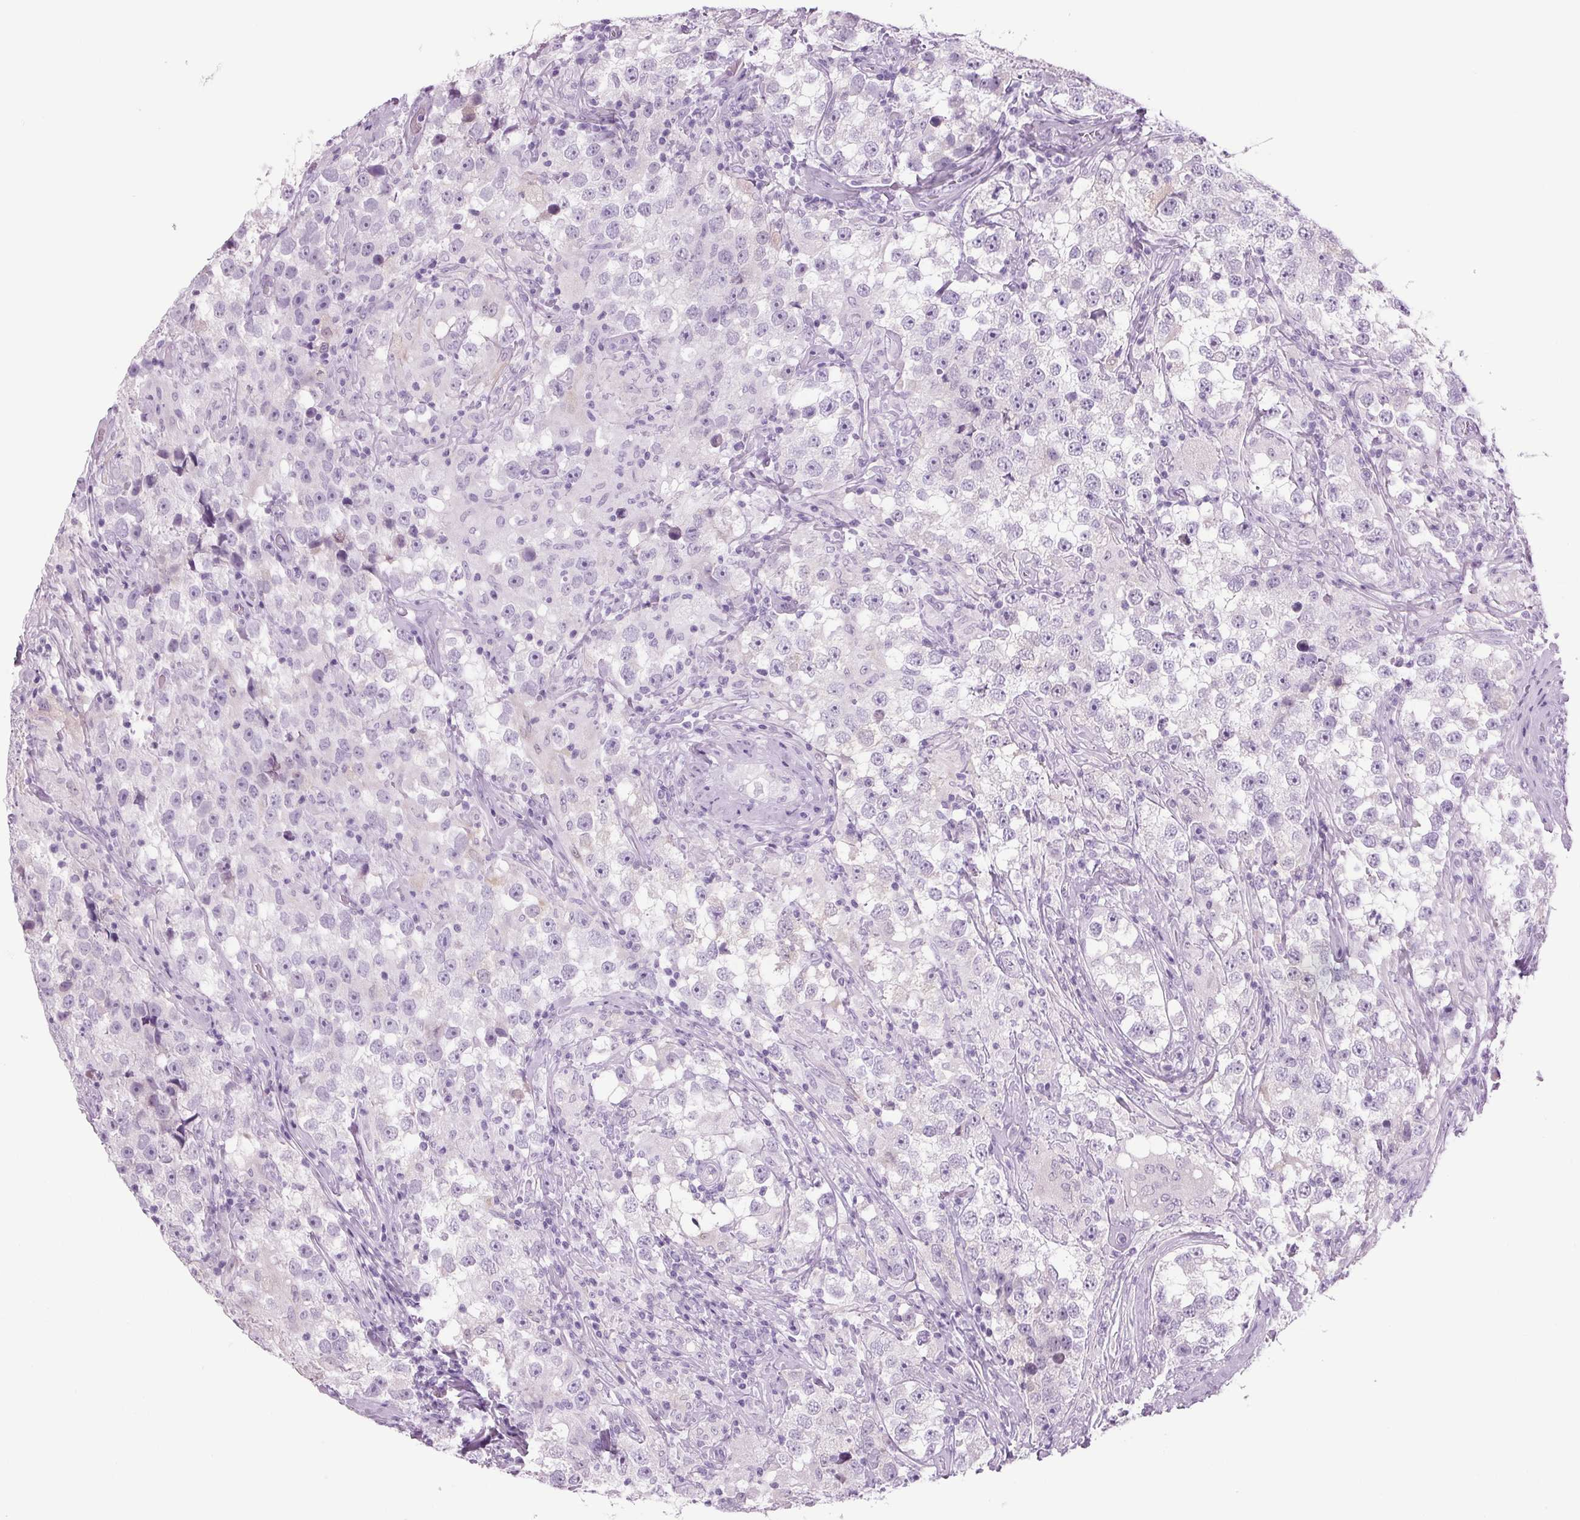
{"staining": {"intensity": "negative", "quantity": "none", "location": "none"}, "tissue": "testis cancer", "cell_type": "Tumor cells", "image_type": "cancer", "snomed": [{"axis": "morphology", "description": "Seminoma, NOS"}, {"axis": "topography", "description": "Testis"}], "caption": "Immunohistochemistry (IHC) of testis cancer (seminoma) demonstrates no expression in tumor cells.", "gene": "PPP1R1A", "patient": {"sex": "male", "age": 46}}